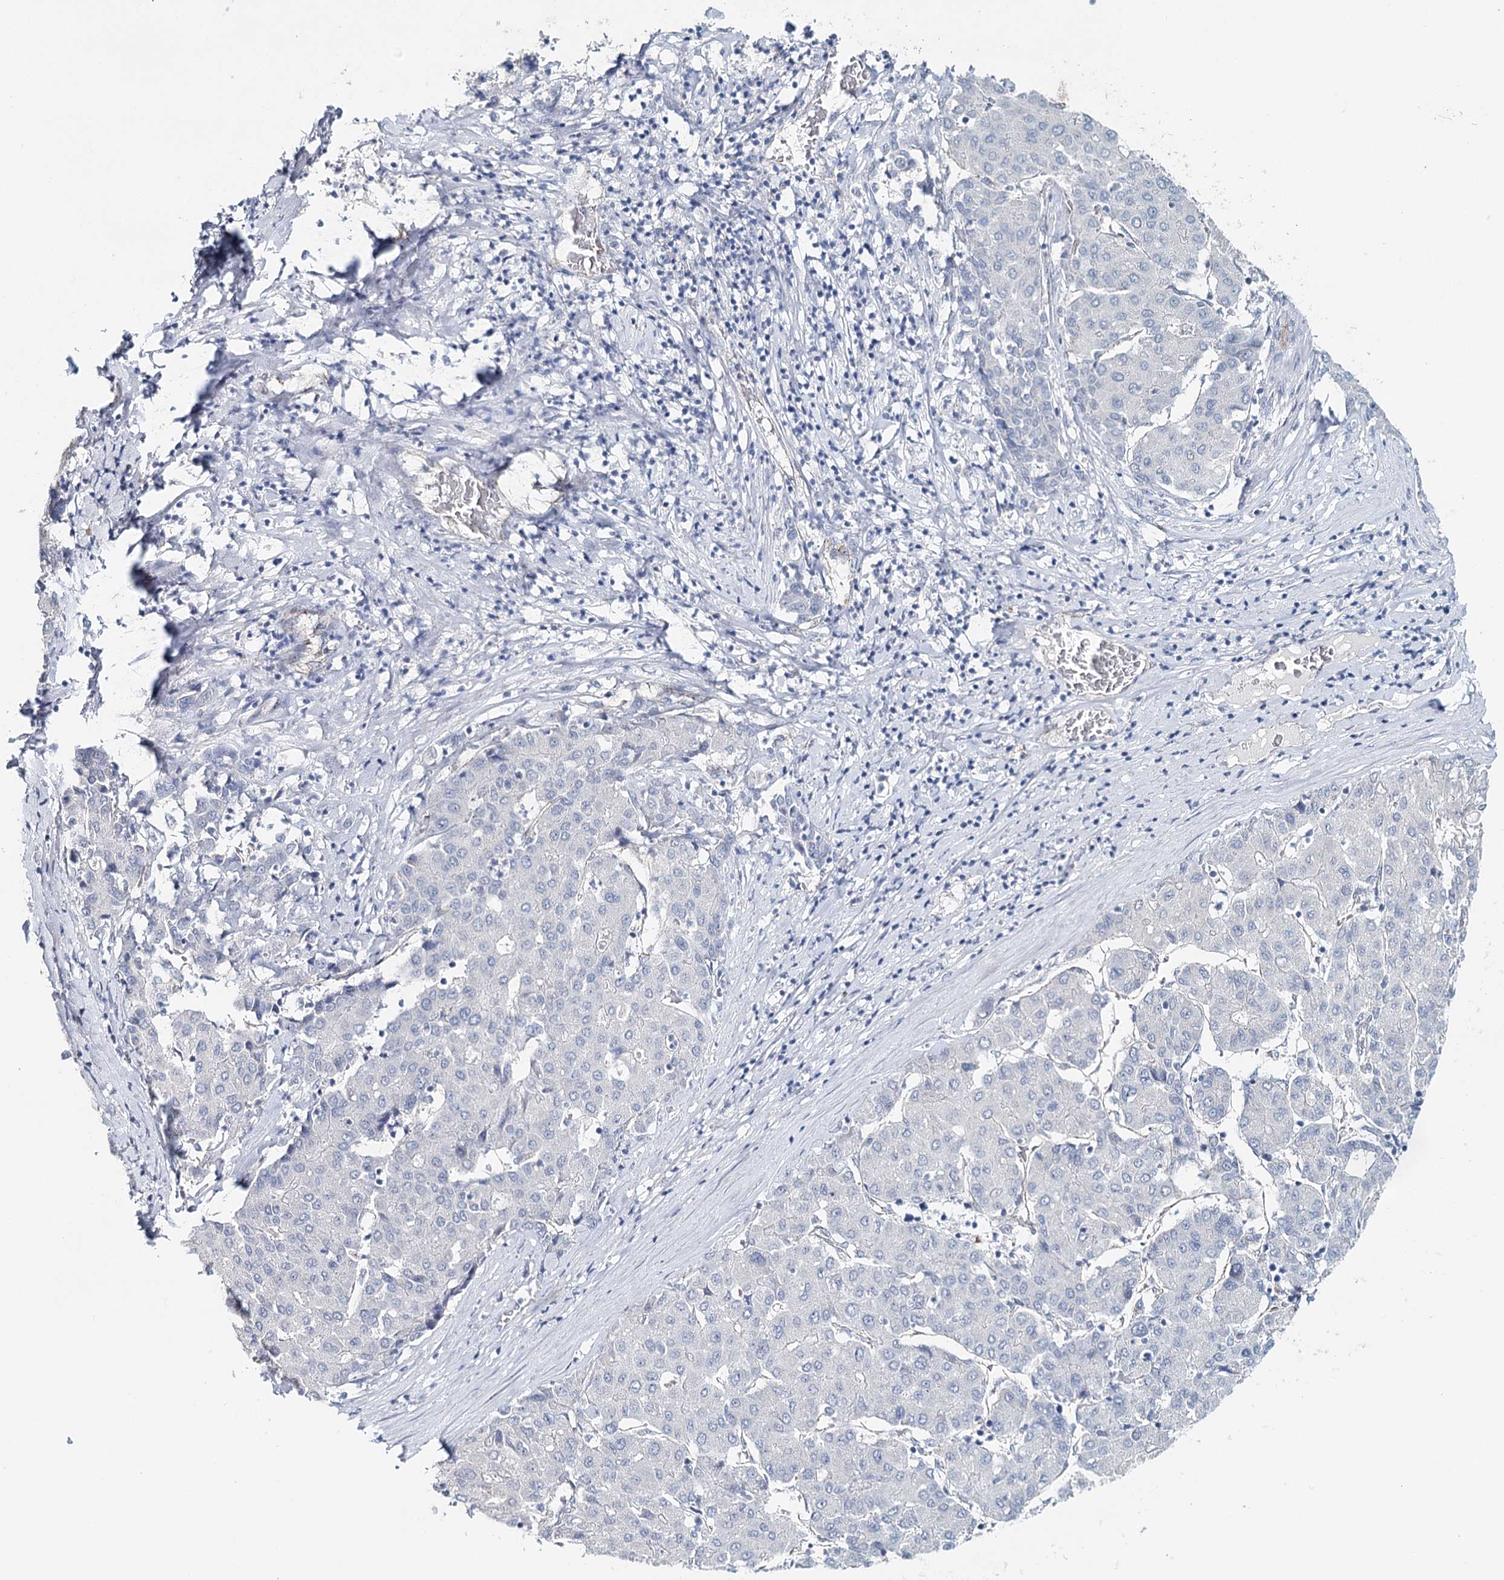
{"staining": {"intensity": "negative", "quantity": "none", "location": "none"}, "tissue": "liver cancer", "cell_type": "Tumor cells", "image_type": "cancer", "snomed": [{"axis": "morphology", "description": "Carcinoma, Hepatocellular, NOS"}, {"axis": "topography", "description": "Liver"}], "caption": "Hepatocellular carcinoma (liver) was stained to show a protein in brown. There is no significant expression in tumor cells.", "gene": "SYNPO", "patient": {"sex": "male", "age": 65}}